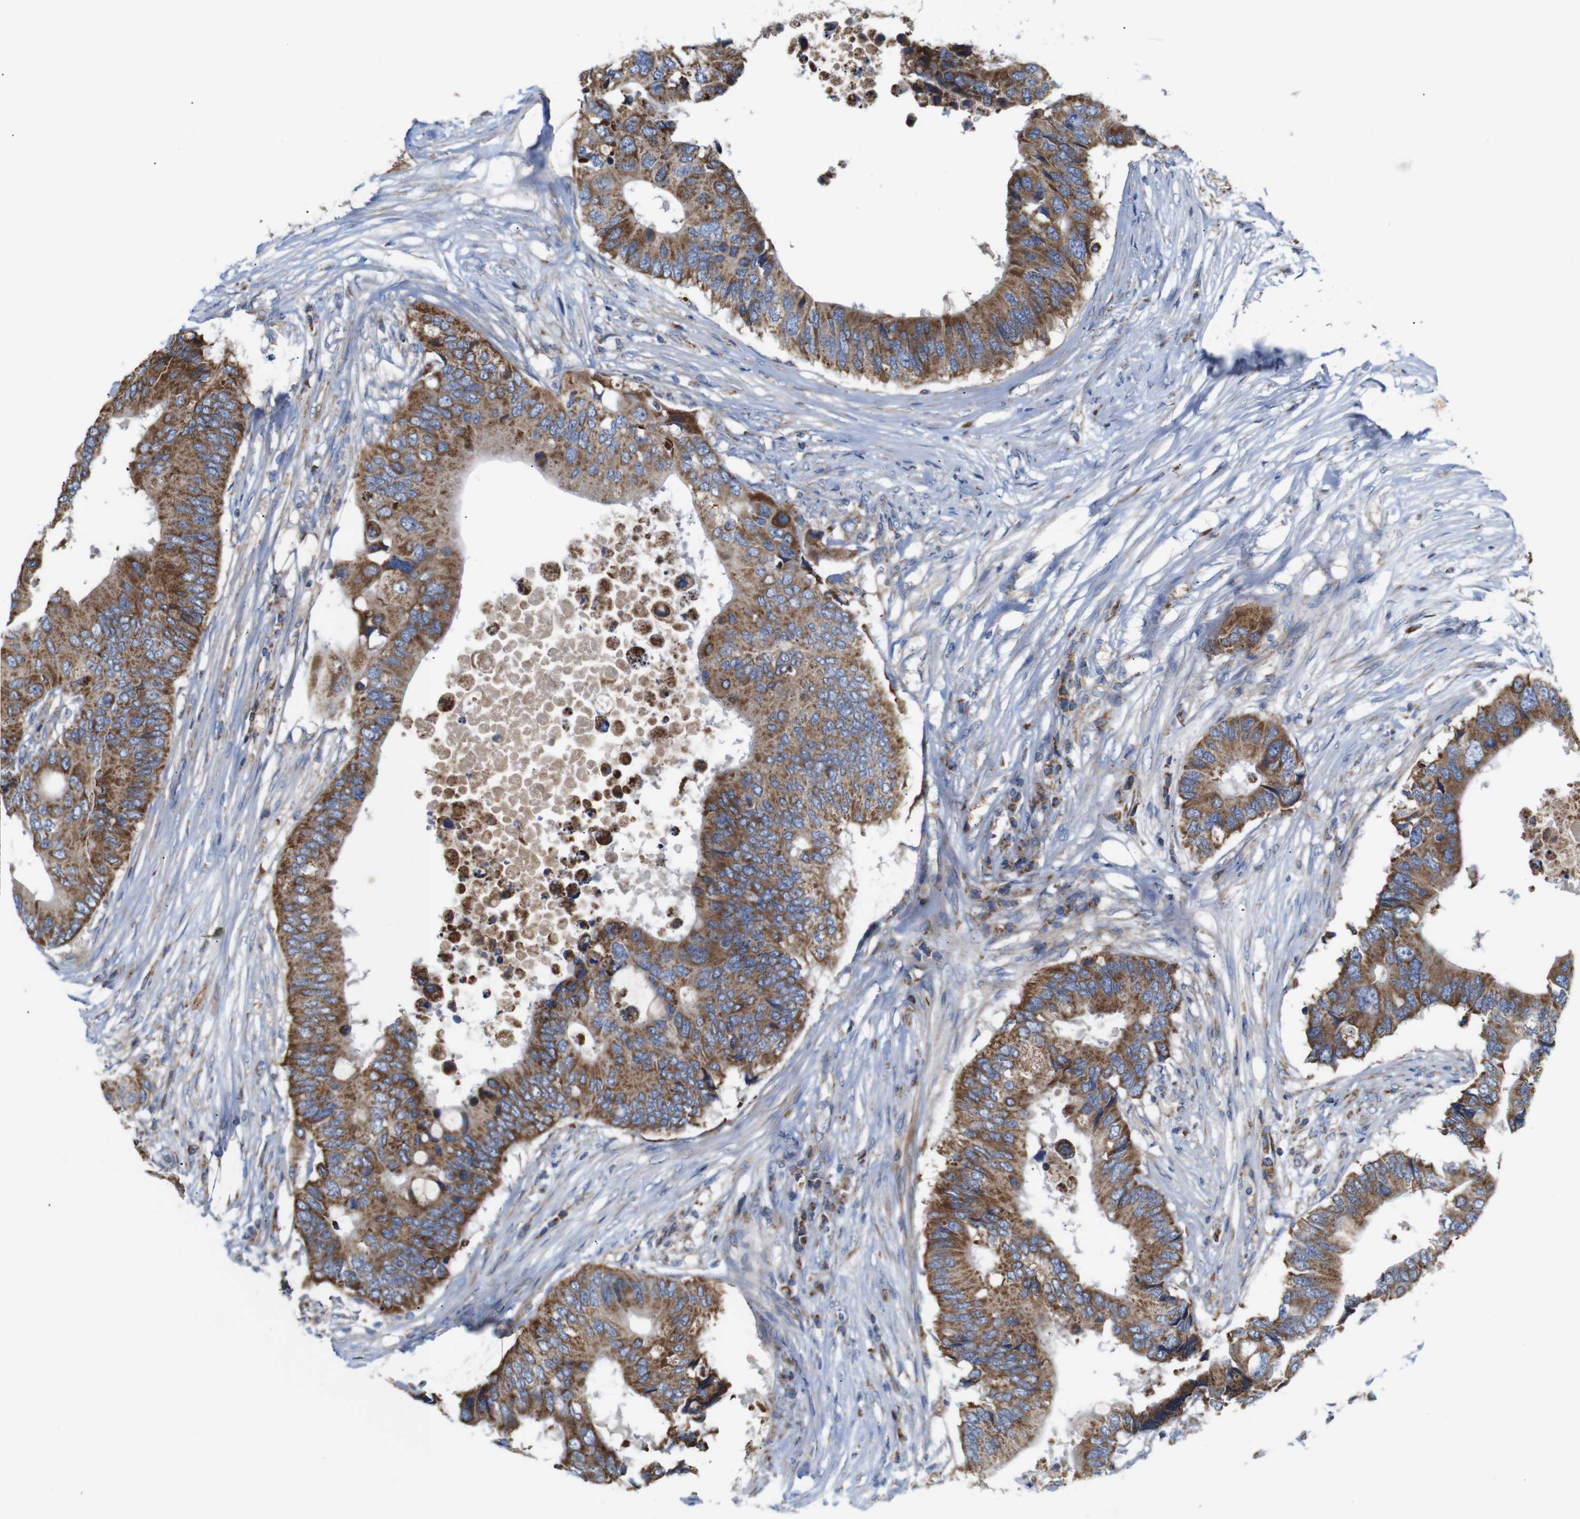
{"staining": {"intensity": "moderate", "quantity": ">75%", "location": "cytoplasmic/membranous"}, "tissue": "colorectal cancer", "cell_type": "Tumor cells", "image_type": "cancer", "snomed": [{"axis": "morphology", "description": "Adenocarcinoma, NOS"}, {"axis": "topography", "description": "Colon"}], "caption": "Tumor cells demonstrate moderate cytoplasmic/membranous positivity in approximately >75% of cells in adenocarcinoma (colorectal).", "gene": "FAM171B", "patient": {"sex": "male", "age": 71}}